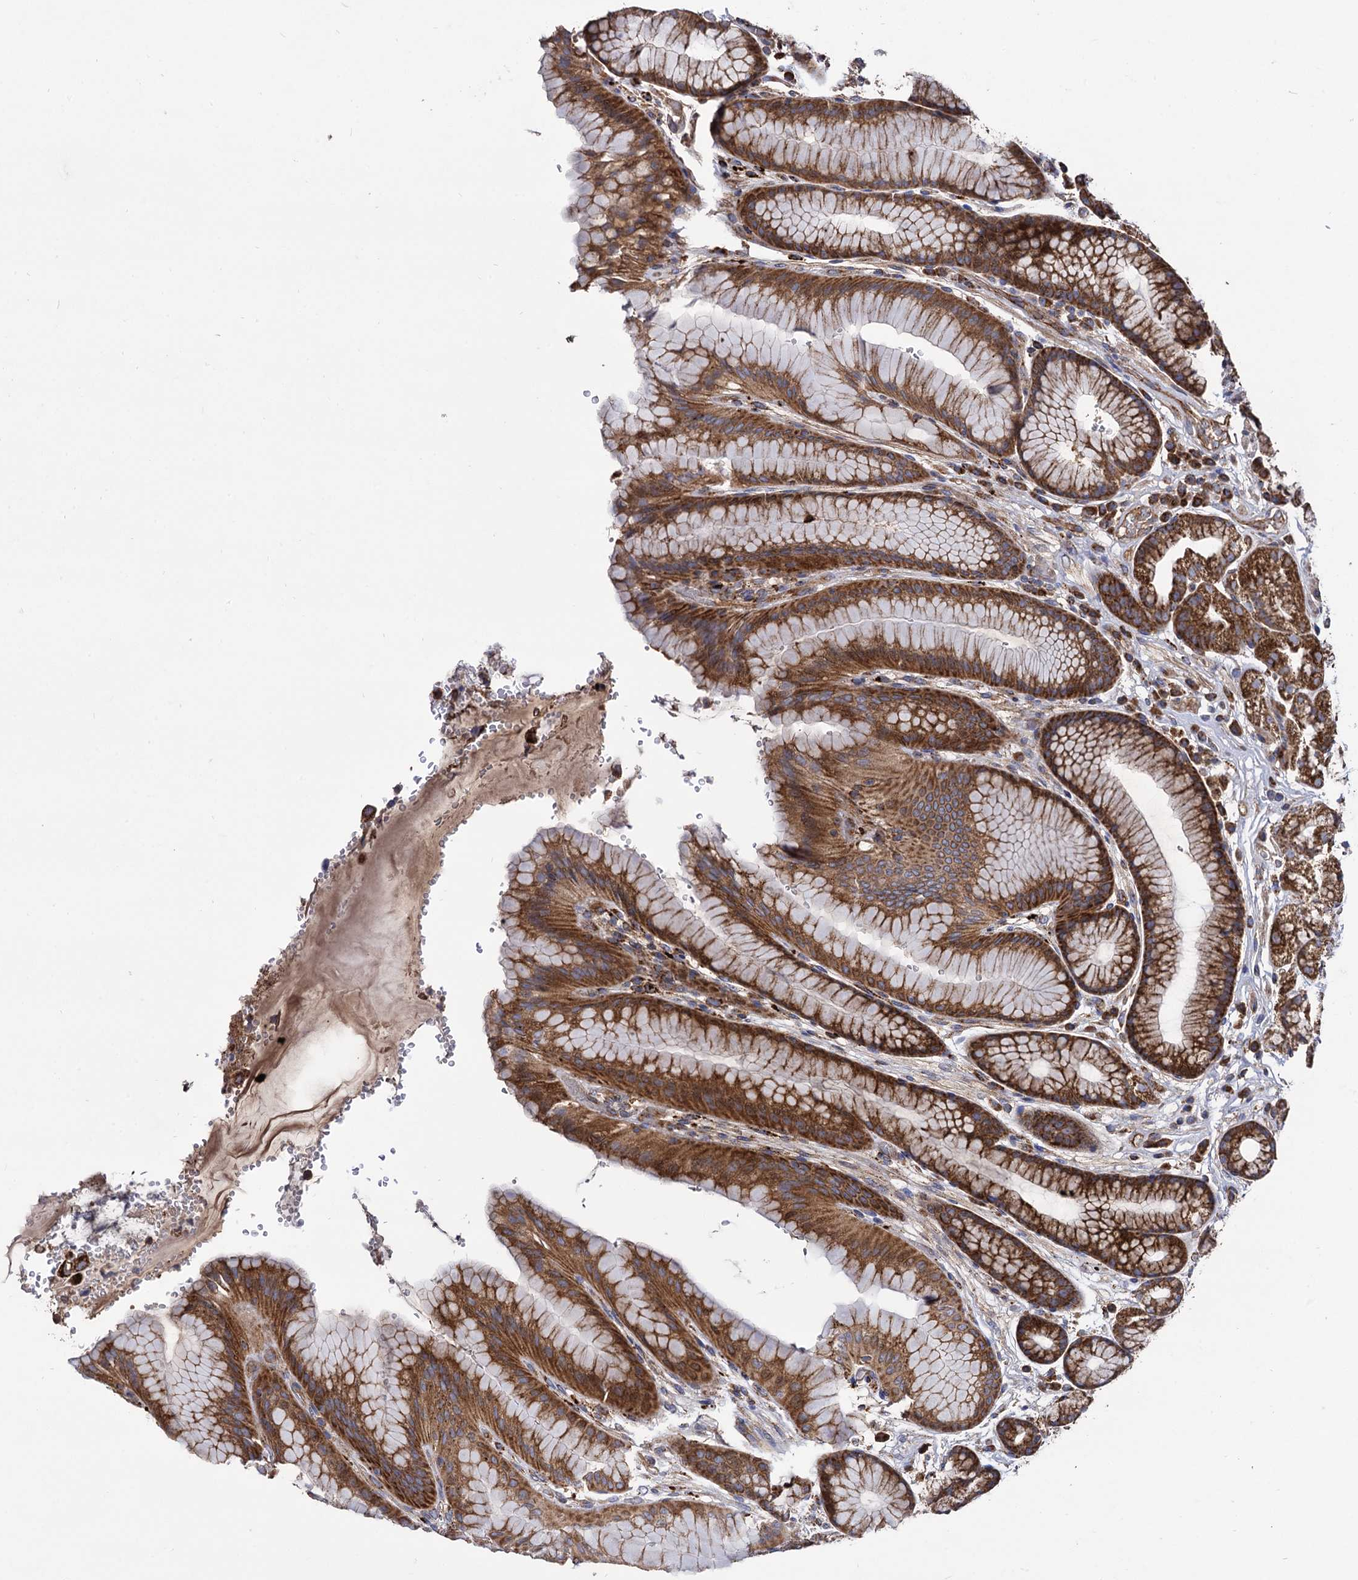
{"staining": {"intensity": "strong", "quantity": ">75%", "location": "cytoplasmic/membranous"}, "tissue": "stomach", "cell_type": "Glandular cells", "image_type": "normal", "snomed": [{"axis": "morphology", "description": "Normal tissue, NOS"}, {"axis": "morphology", "description": "Adenocarcinoma, NOS"}, {"axis": "topography", "description": "Stomach"}], "caption": "A brown stain highlights strong cytoplasmic/membranous expression of a protein in glandular cells of unremarkable human stomach.", "gene": "IQCH", "patient": {"sex": "male", "age": 57}}